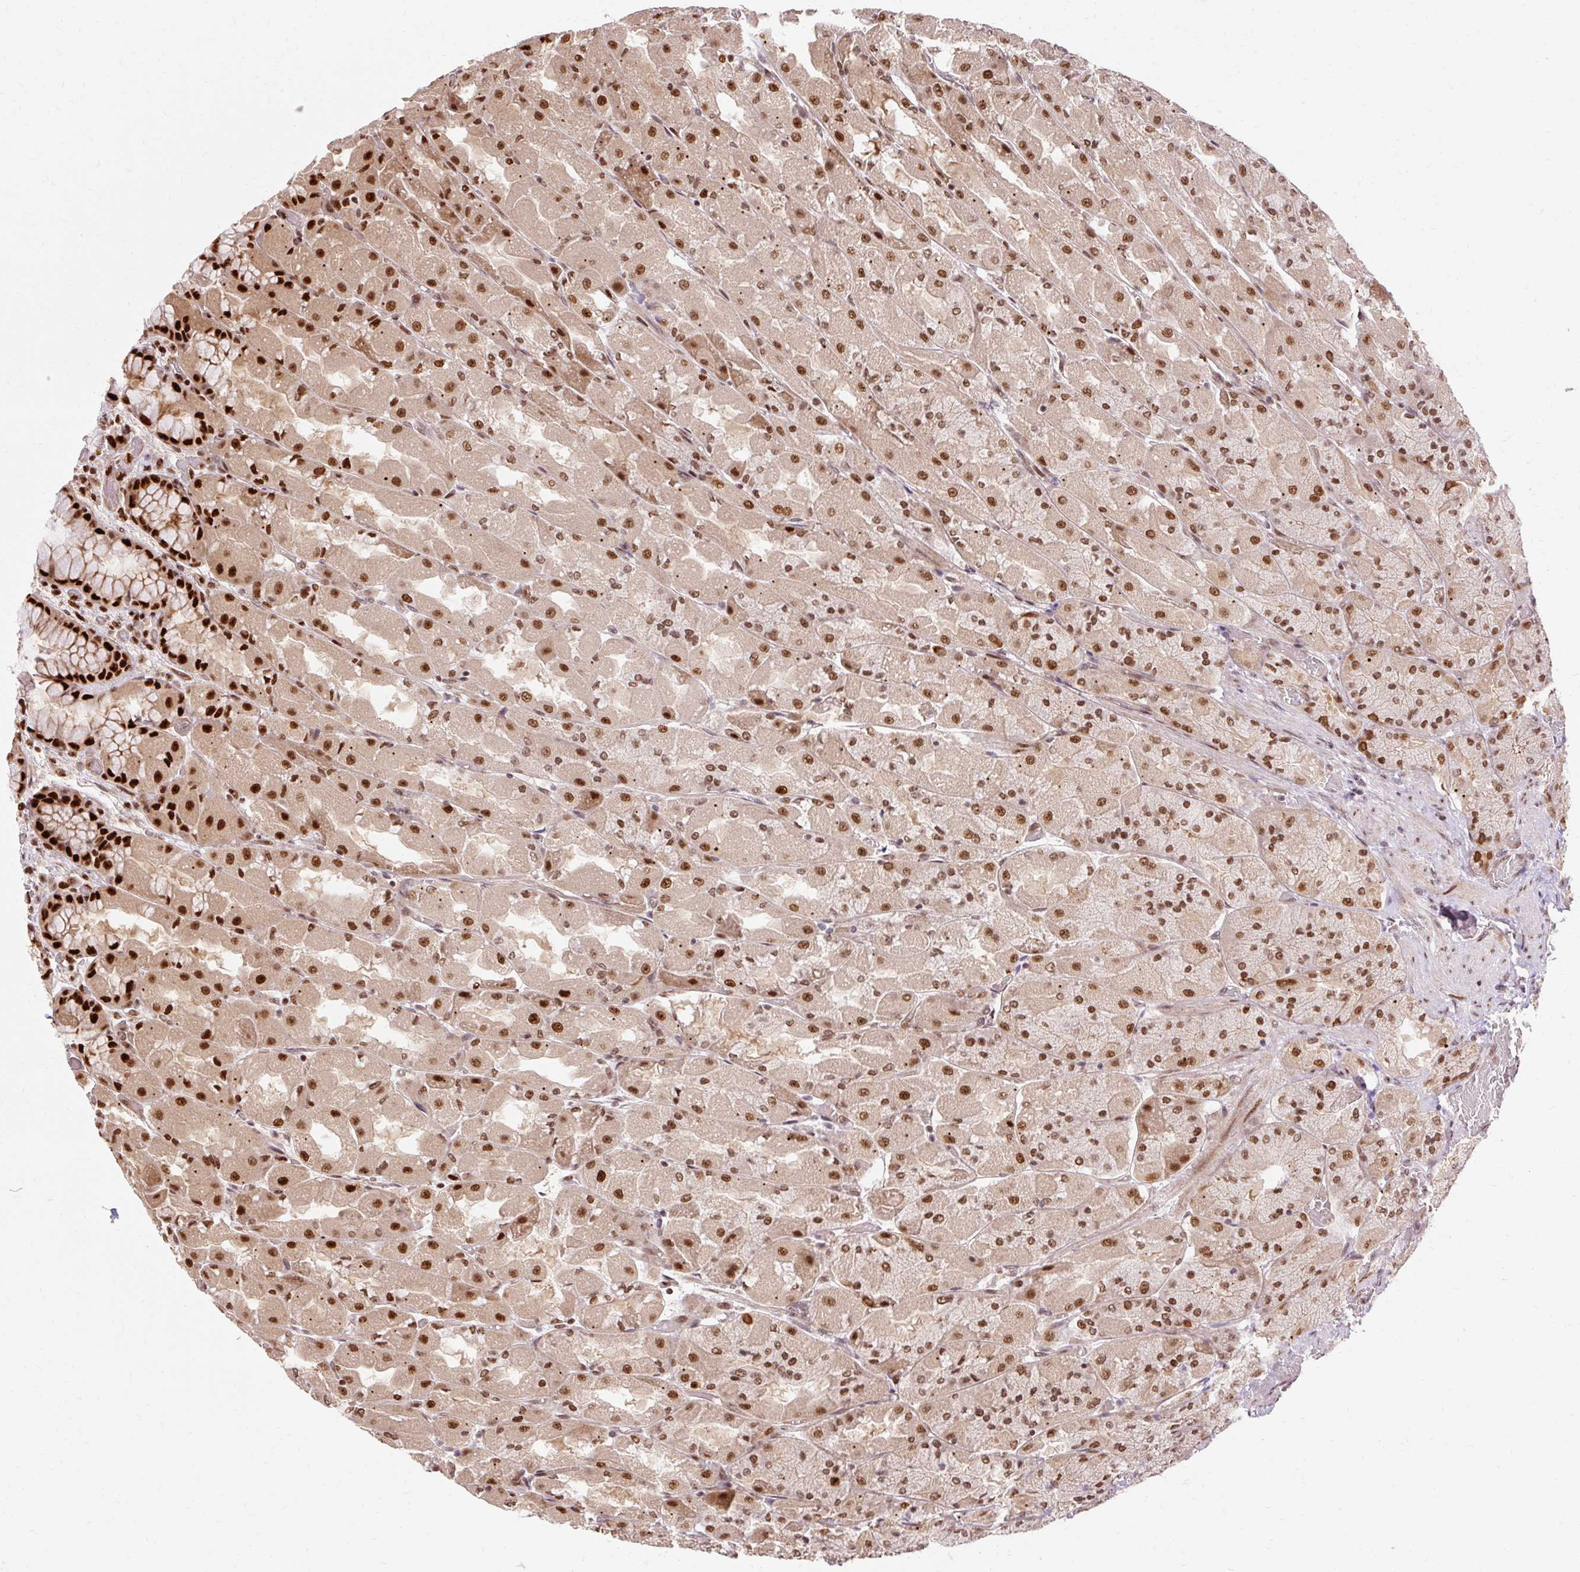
{"staining": {"intensity": "strong", "quantity": ">75%", "location": "nuclear"}, "tissue": "stomach", "cell_type": "Glandular cells", "image_type": "normal", "snomed": [{"axis": "morphology", "description": "Normal tissue, NOS"}, {"axis": "topography", "description": "Stomach"}], "caption": "The image exhibits immunohistochemical staining of unremarkable stomach. There is strong nuclear staining is identified in approximately >75% of glandular cells. The staining was performed using DAB (3,3'-diaminobenzidine), with brown indicating positive protein expression. Nuclei are stained blue with hematoxylin.", "gene": "MECOM", "patient": {"sex": "female", "age": 61}}